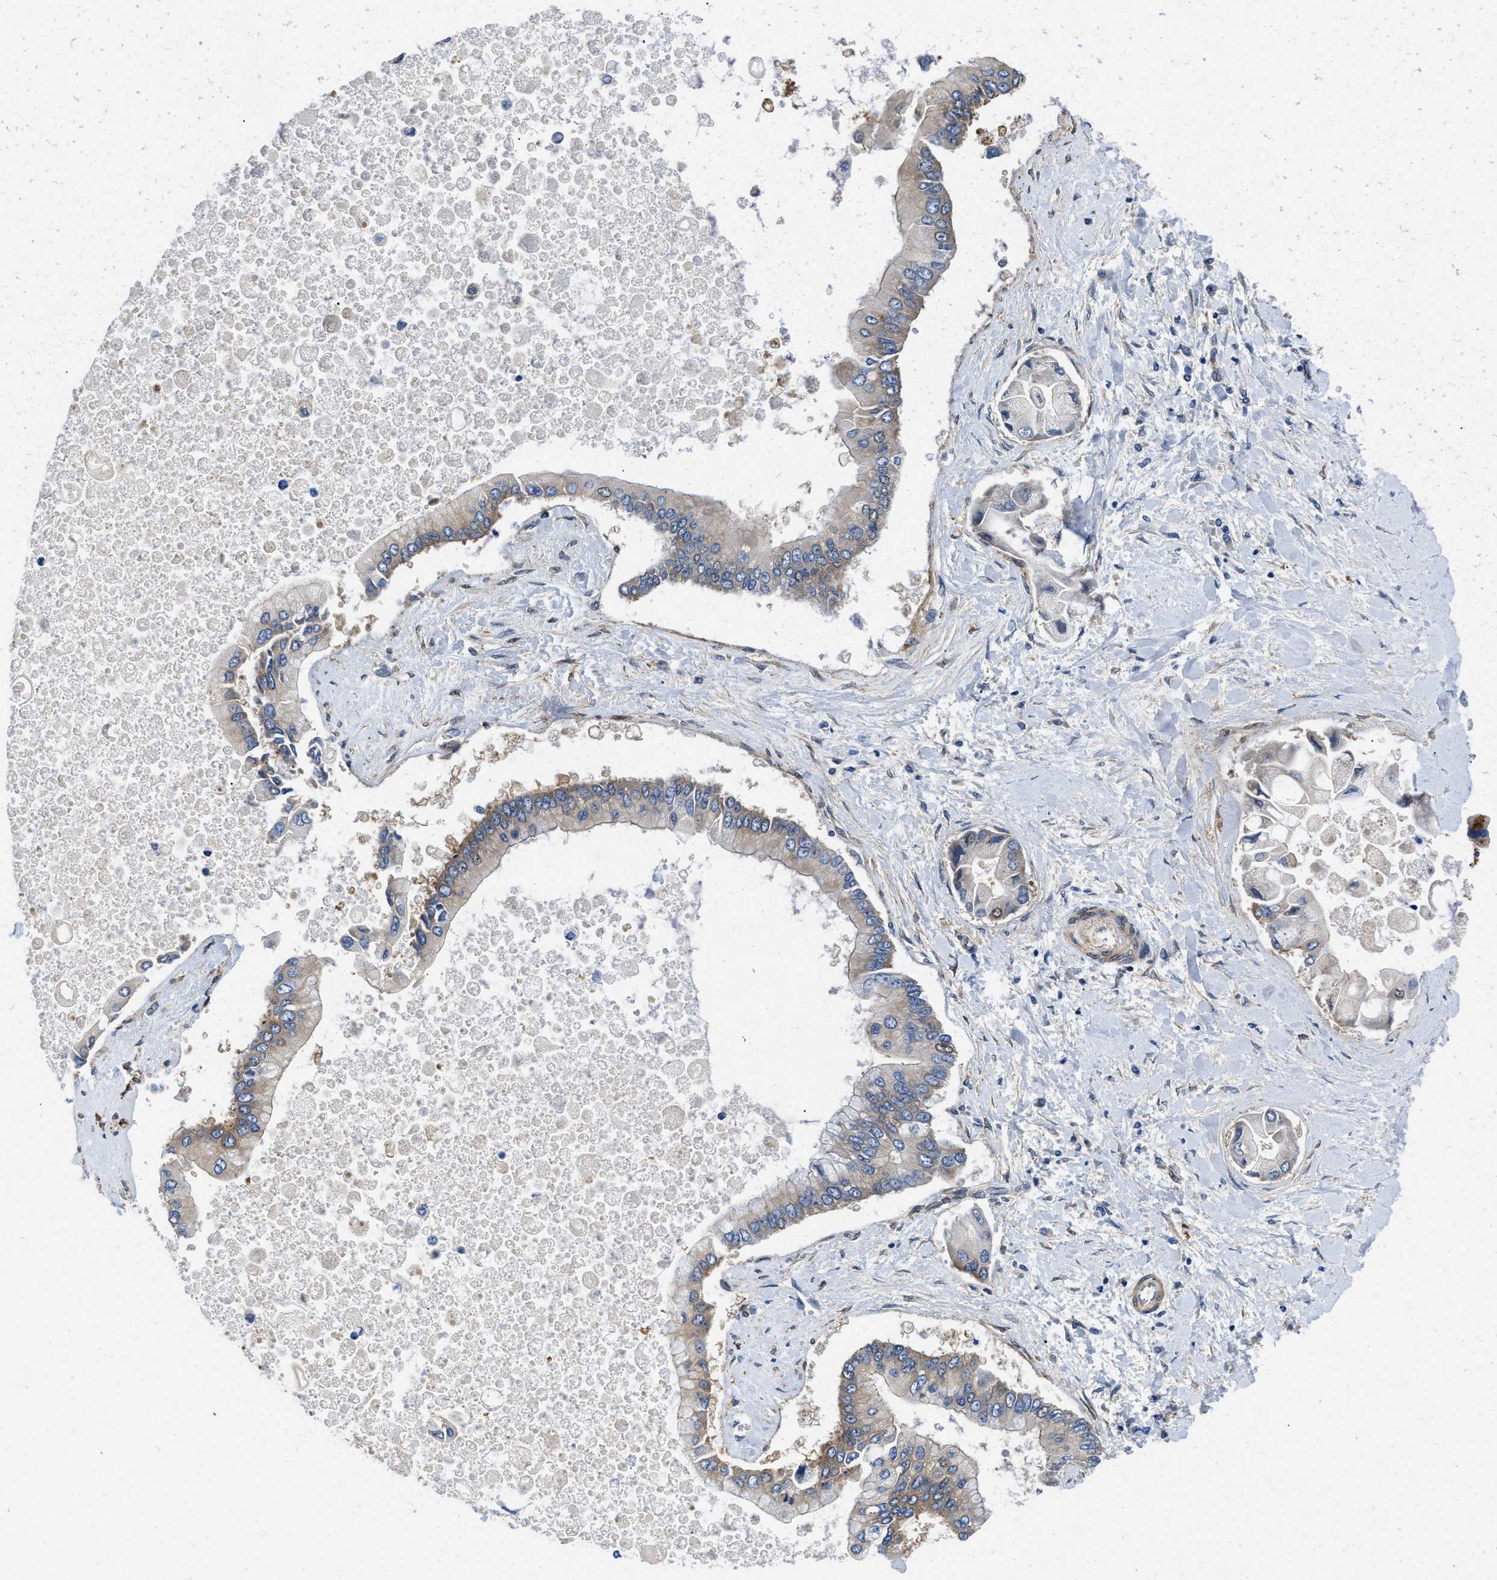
{"staining": {"intensity": "weak", "quantity": "25%-75%", "location": "cytoplasmic/membranous"}, "tissue": "liver cancer", "cell_type": "Tumor cells", "image_type": "cancer", "snomed": [{"axis": "morphology", "description": "Cholangiocarcinoma"}, {"axis": "topography", "description": "Liver"}], "caption": "The image exhibits immunohistochemical staining of liver cancer (cholangiocarcinoma). There is weak cytoplasmic/membranous staining is present in about 25%-75% of tumor cells.", "gene": "RAPH1", "patient": {"sex": "male", "age": 50}}